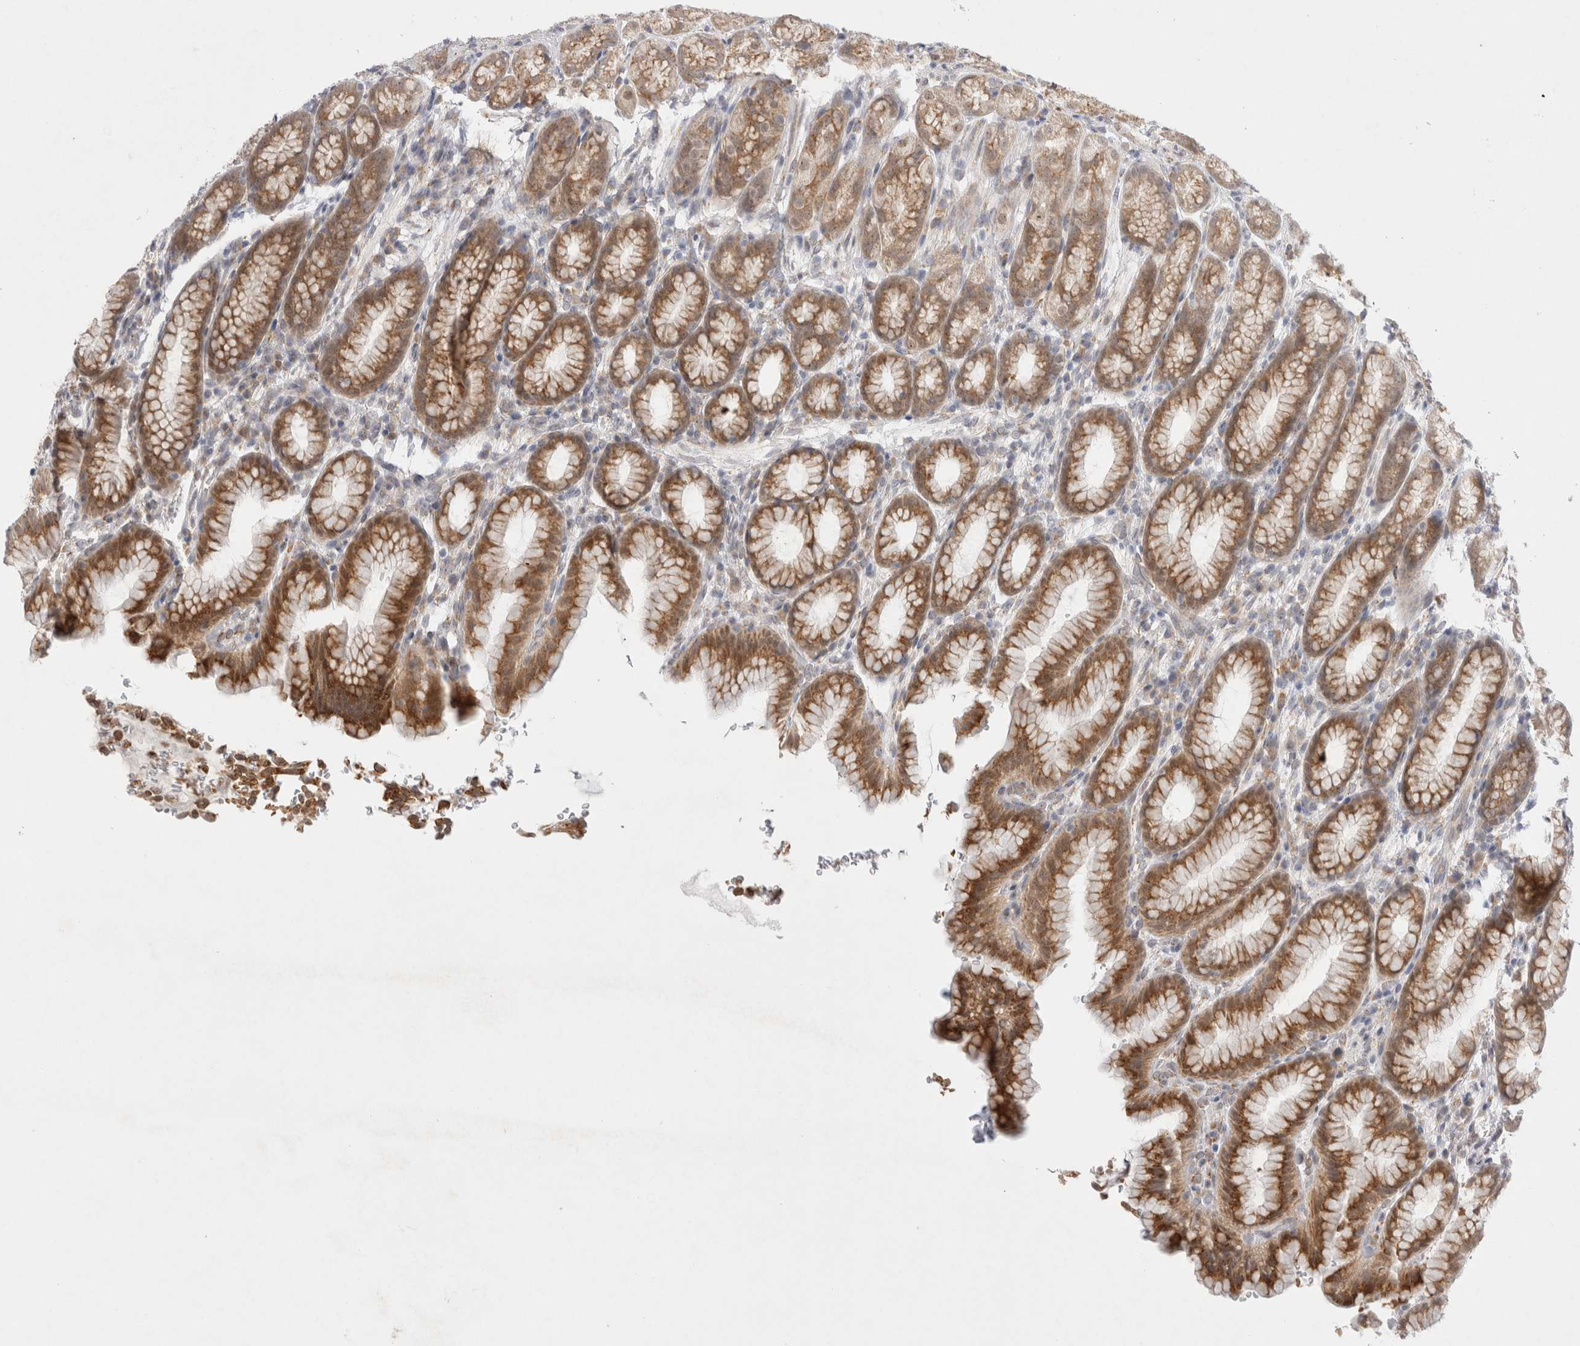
{"staining": {"intensity": "moderate", "quantity": ">75%", "location": "cytoplasmic/membranous"}, "tissue": "stomach", "cell_type": "Glandular cells", "image_type": "normal", "snomed": [{"axis": "morphology", "description": "Normal tissue, NOS"}, {"axis": "topography", "description": "Stomach"}], "caption": "Immunohistochemical staining of normal stomach exhibits >75% levels of moderate cytoplasmic/membranous protein expression in approximately >75% of glandular cells. Nuclei are stained in blue.", "gene": "TRMT1L", "patient": {"sex": "male", "age": 42}}